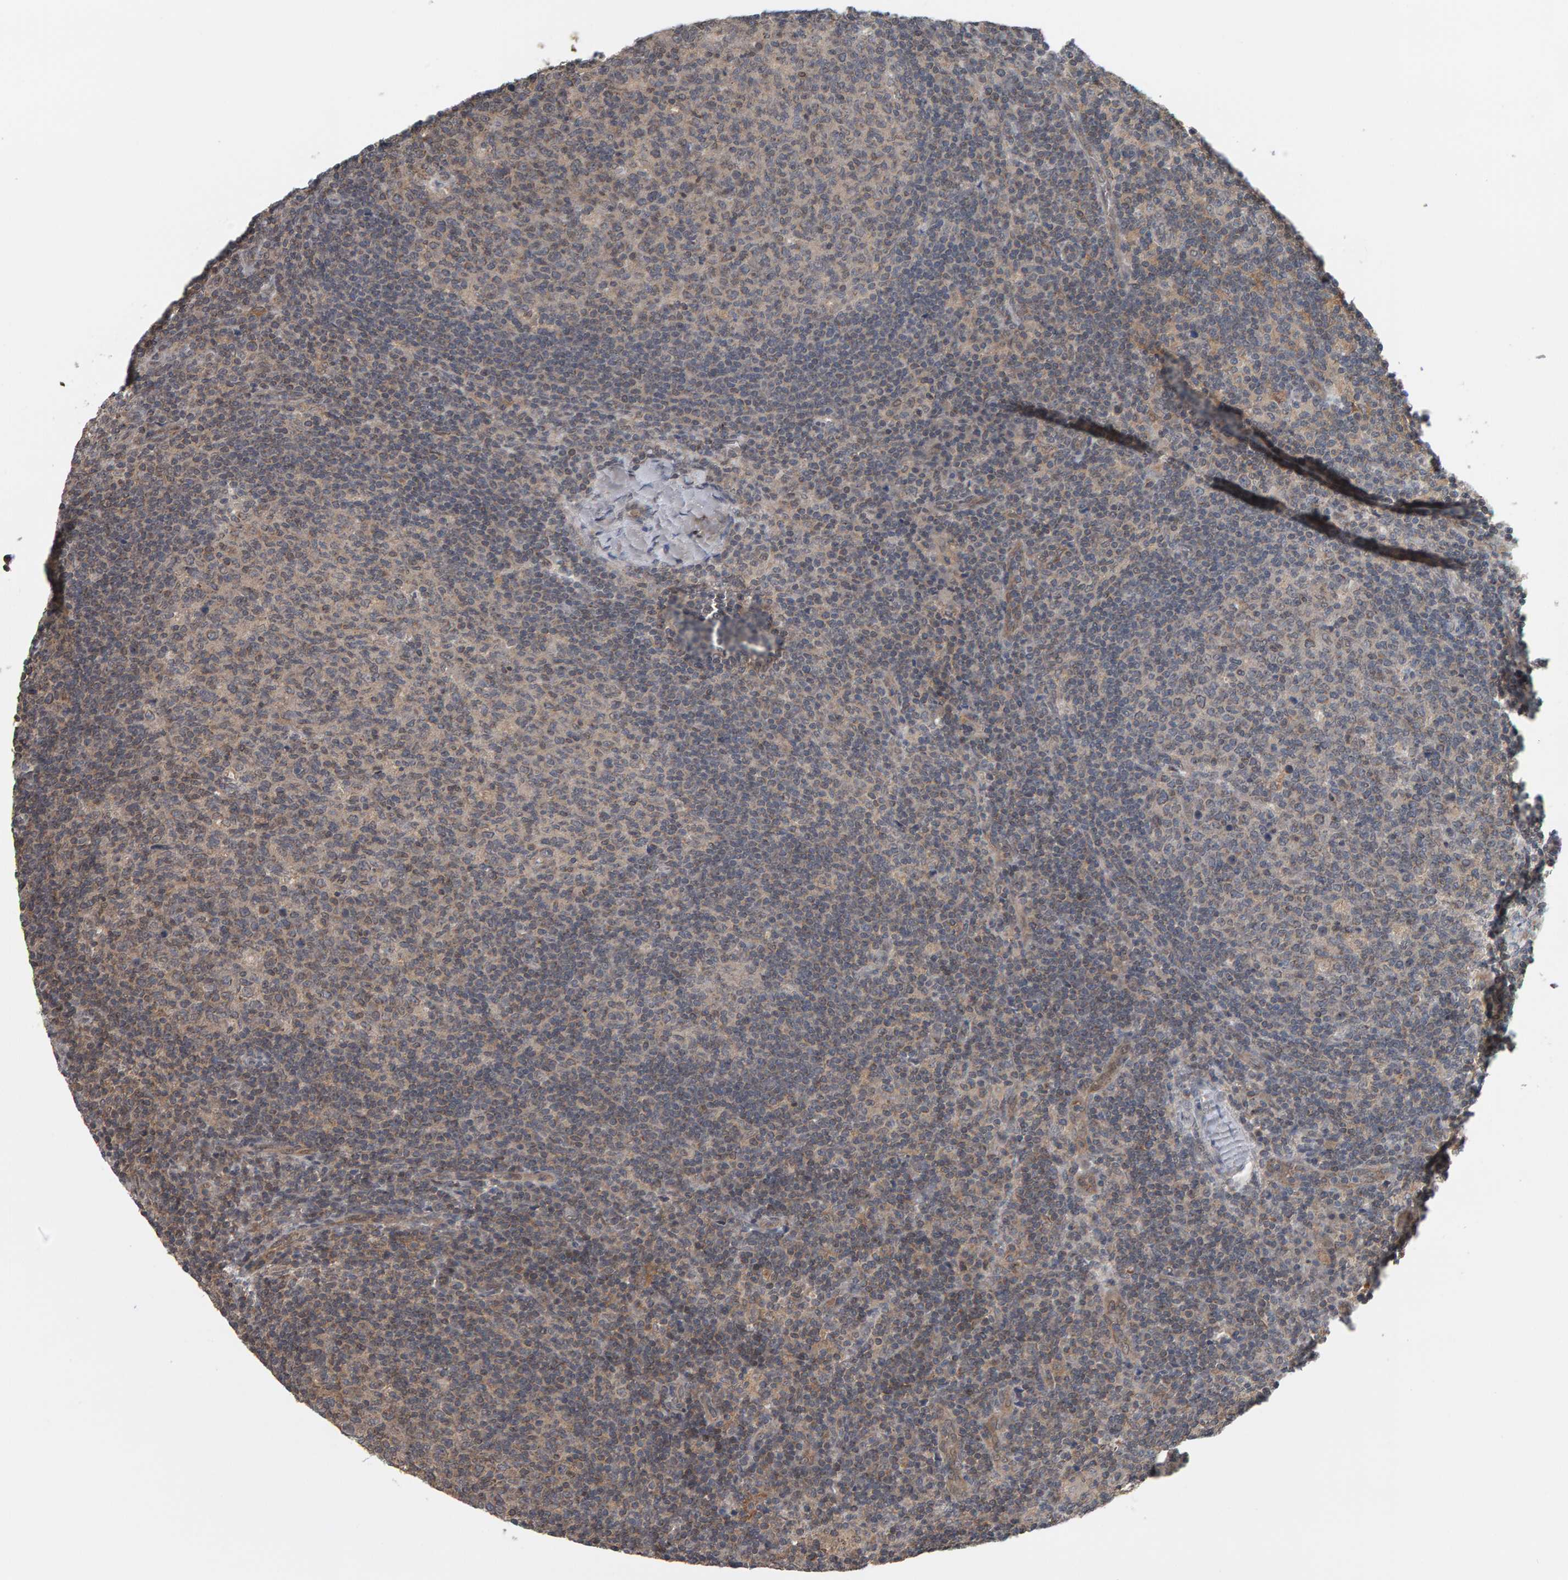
{"staining": {"intensity": "weak", "quantity": "<25%", "location": "cytoplasmic/membranous"}, "tissue": "lymph node", "cell_type": "Germinal center cells", "image_type": "normal", "snomed": [{"axis": "morphology", "description": "Normal tissue, NOS"}, {"axis": "morphology", "description": "Inflammation, NOS"}, {"axis": "topography", "description": "Lymph node"}], "caption": "This is an immunohistochemistry (IHC) histopathology image of unremarkable lymph node. There is no positivity in germinal center cells.", "gene": "COASY", "patient": {"sex": "male", "age": 55}}